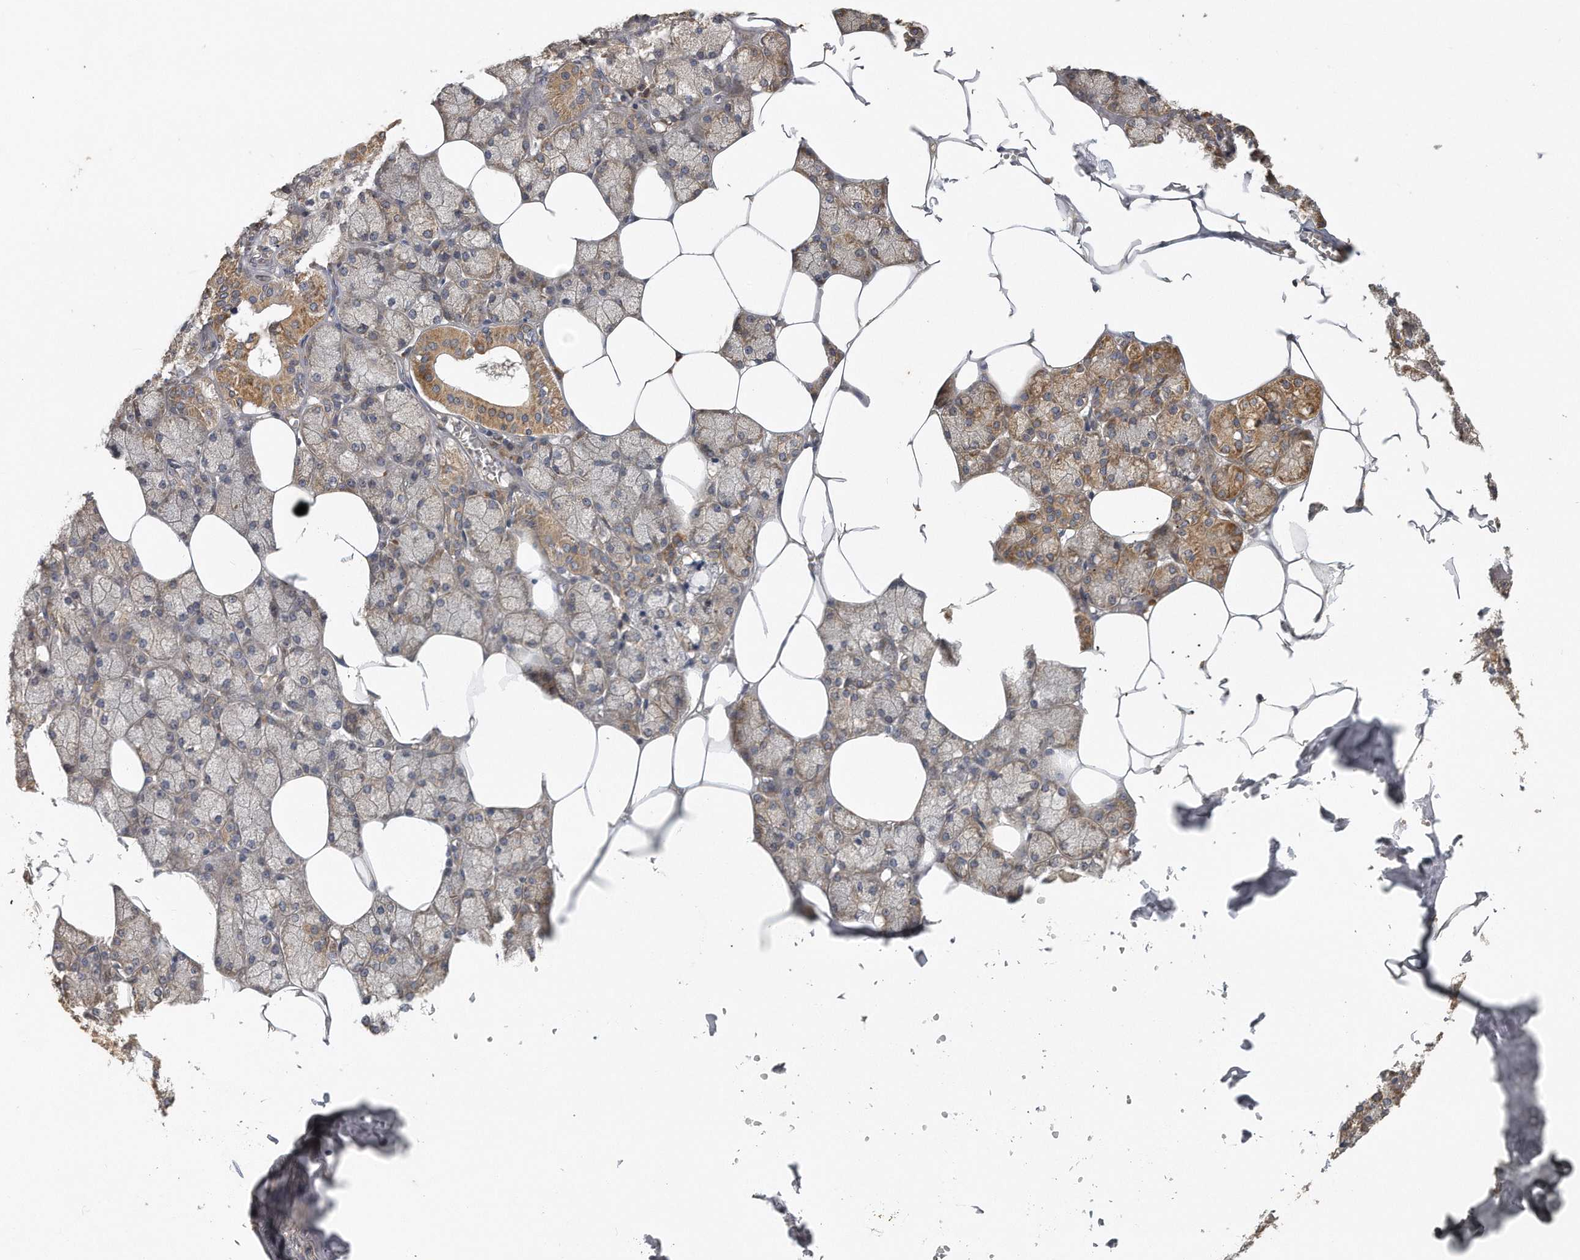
{"staining": {"intensity": "moderate", "quantity": "25%-75%", "location": "cytoplasmic/membranous"}, "tissue": "salivary gland", "cell_type": "Glandular cells", "image_type": "normal", "snomed": [{"axis": "morphology", "description": "Normal tissue, NOS"}, {"axis": "topography", "description": "Salivary gland"}], "caption": "Protein expression analysis of normal salivary gland demonstrates moderate cytoplasmic/membranous staining in about 25%-75% of glandular cells. (brown staining indicates protein expression, while blue staining denotes nuclei).", "gene": "EIF3I", "patient": {"sex": "male", "age": 62}}